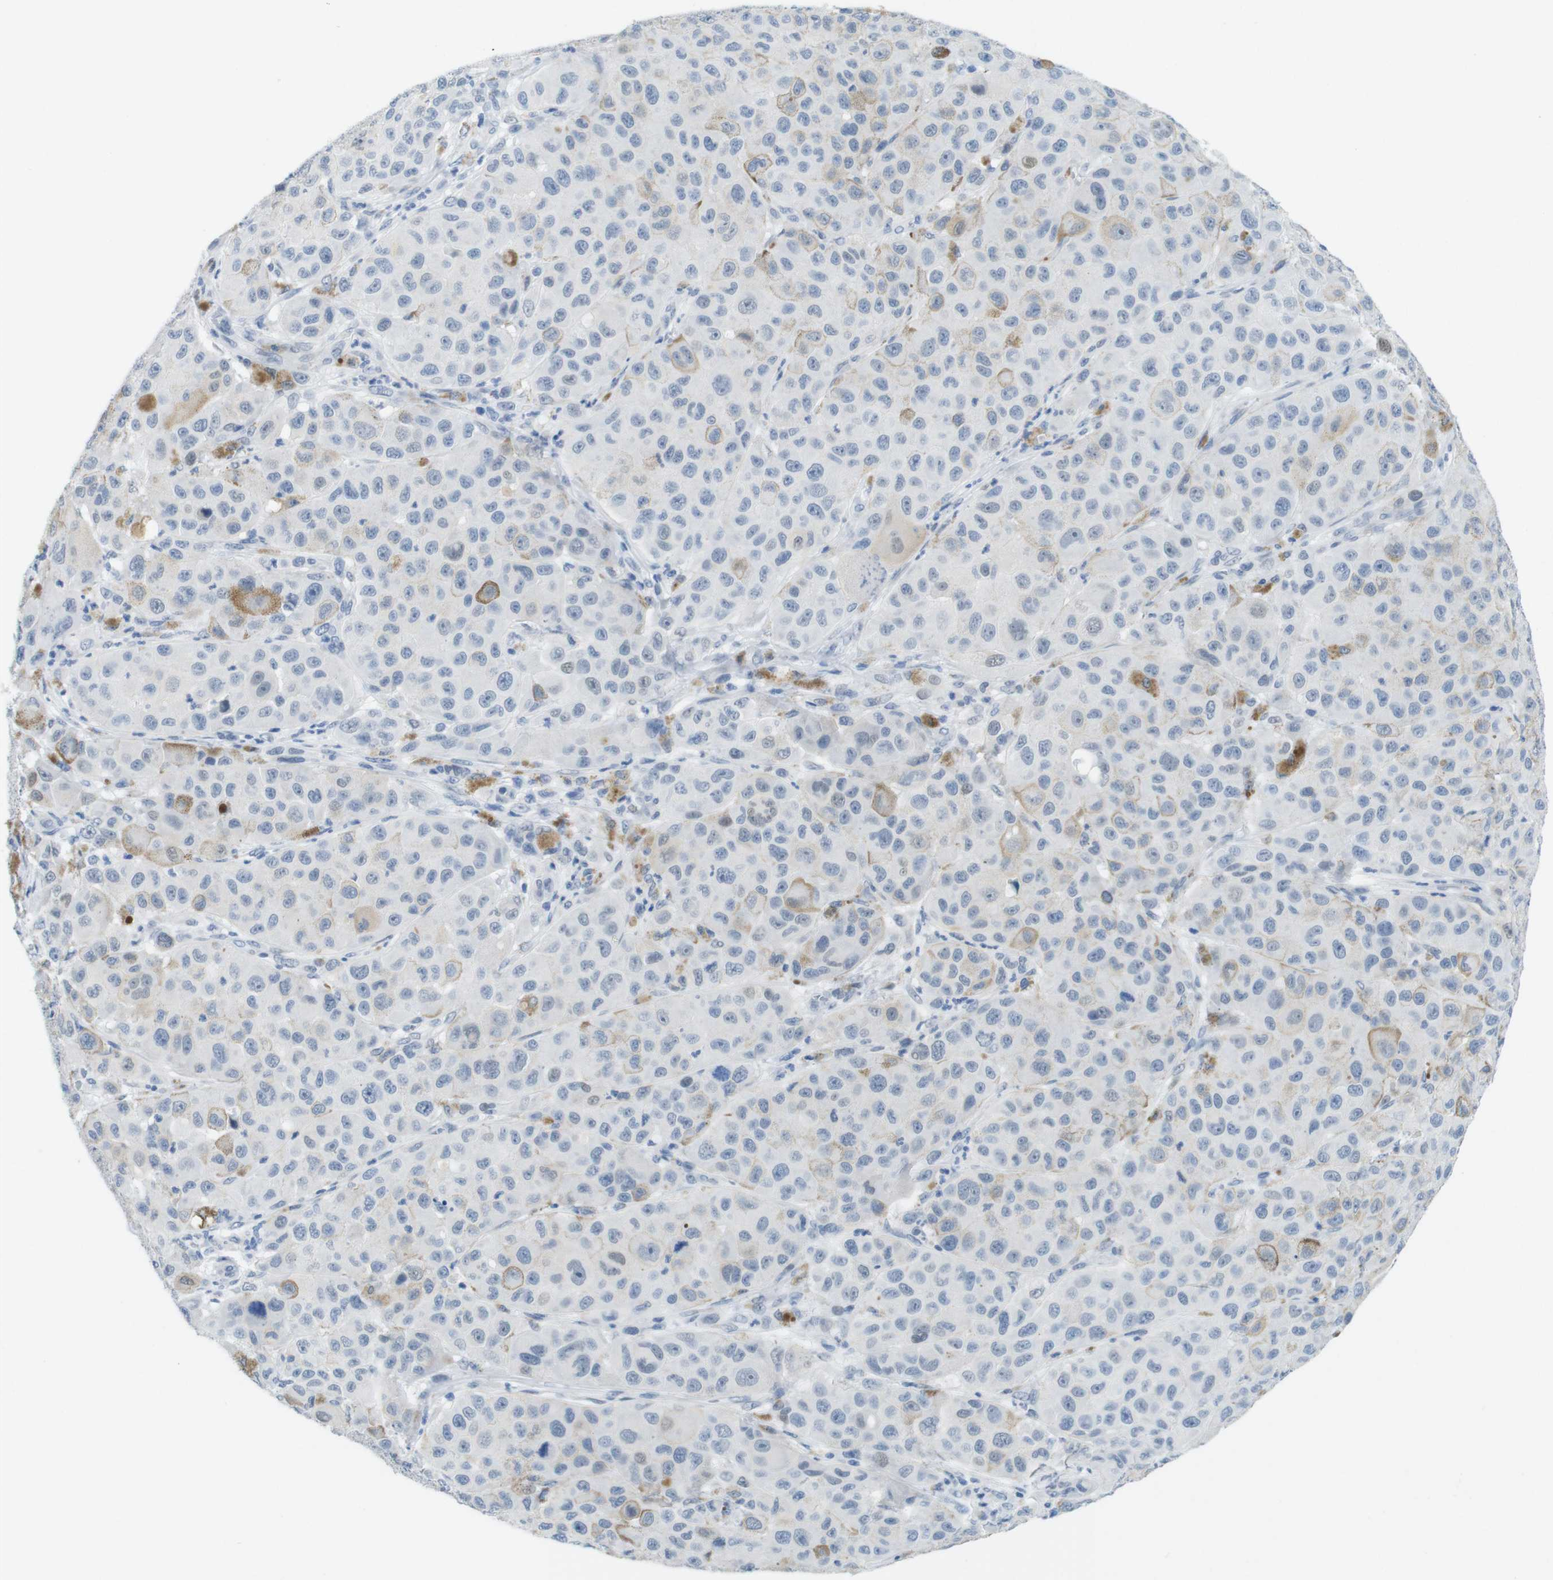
{"staining": {"intensity": "moderate", "quantity": "<25%", "location": "cytoplasmic/membranous"}, "tissue": "melanoma", "cell_type": "Tumor cells", "image_type": "cancer", "snomed": [{"axis": "morphology", "description": "Malignant melanoma, NOS"}, {"axis": "topography", "description": "Skin"}], "caption": "Immunohistochemistry (IHC) photomicrograph of neoplastic tissue: melanoma stained using immunohistochemistry exhibits low levels of moderate protein expression localized specifically in the cytoplasmic/membranous of tumor cells, appearing as a cytoplasmic/membranous brown color.", "gene": "OPN1SW", "patient": {"sex": "male", "age": 96}}